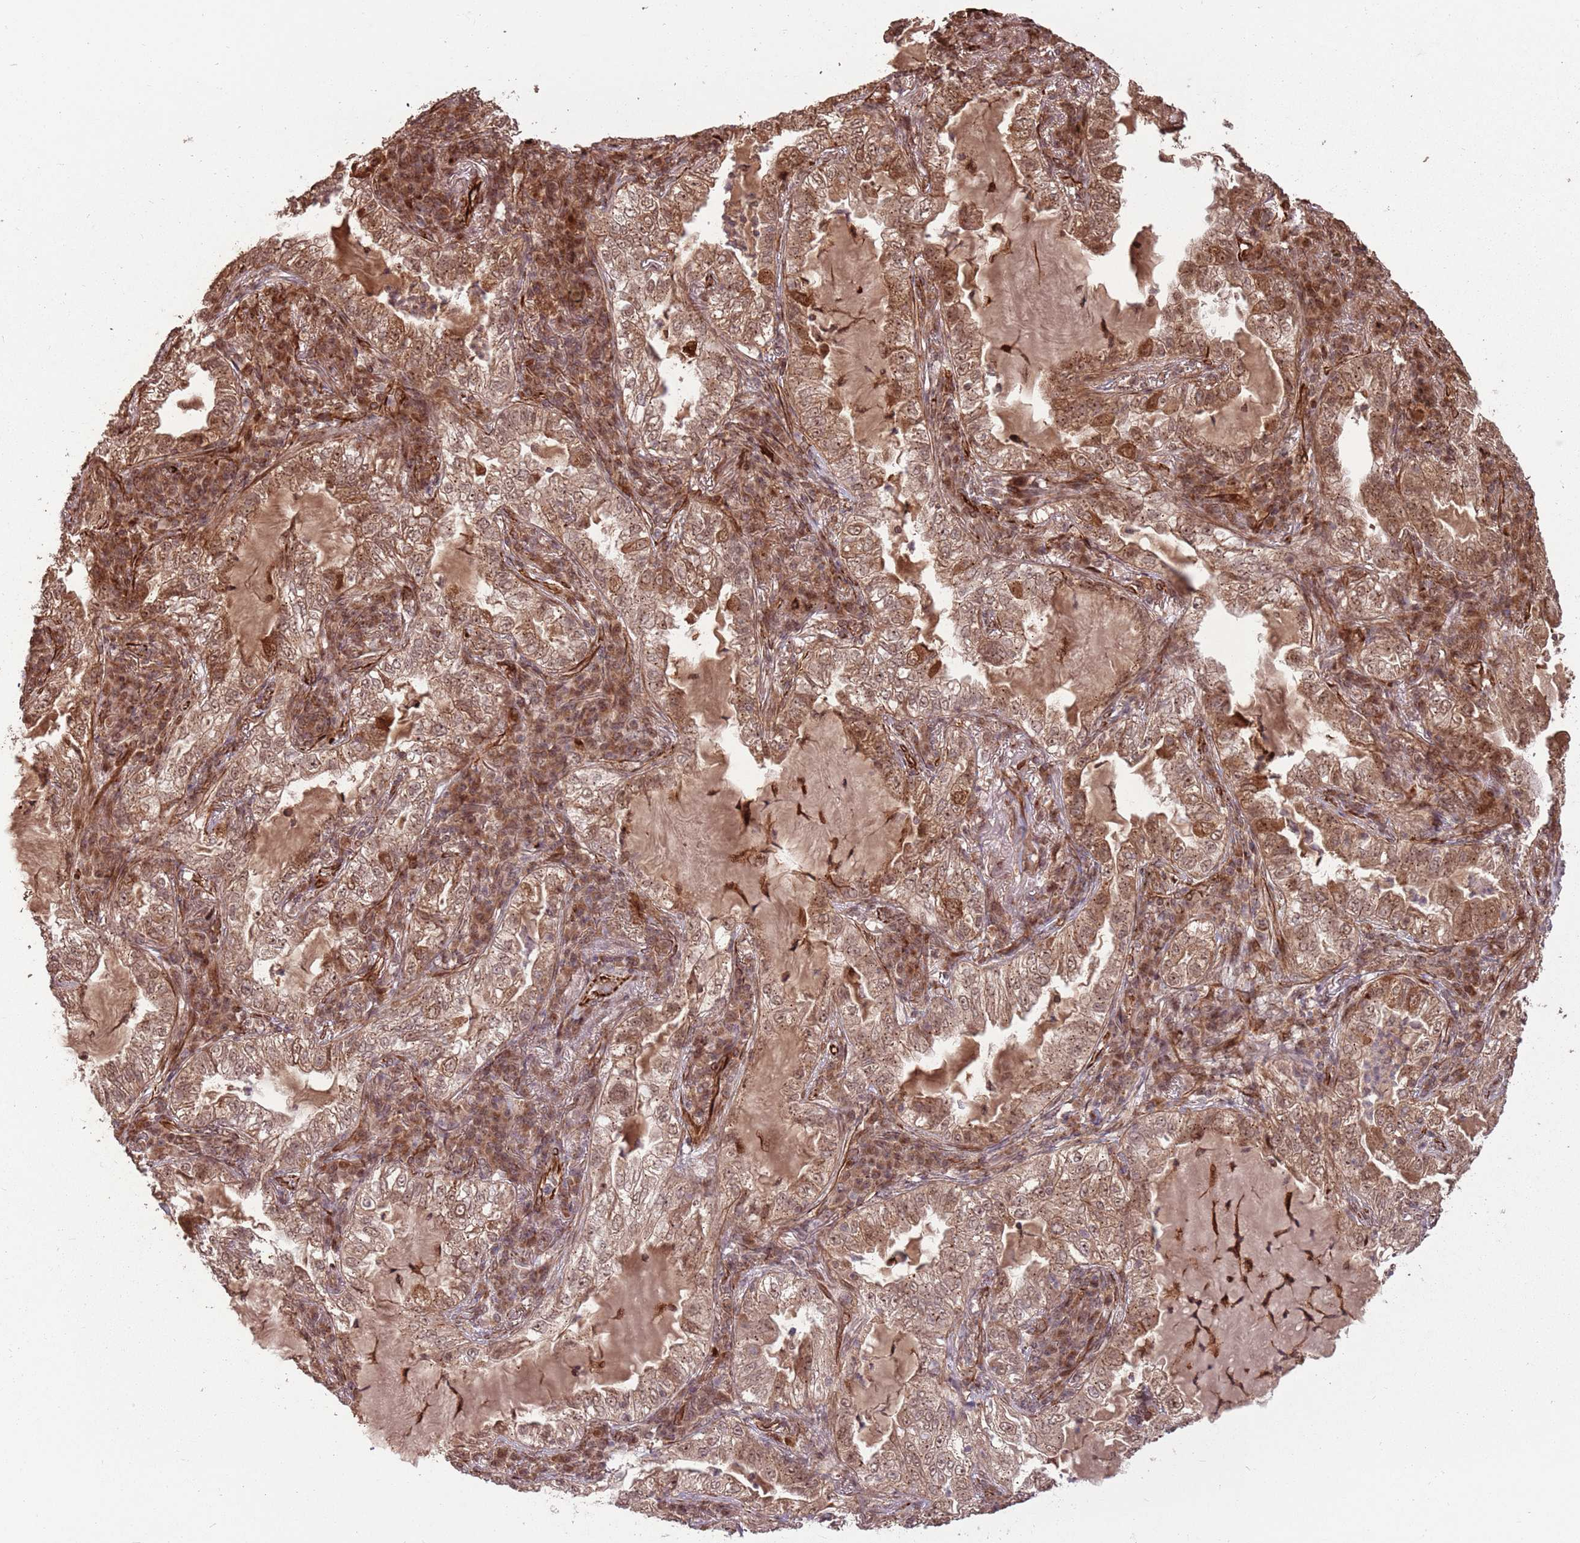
{"staining": {"intensity": "moderate", "quantity": ">75%", "location": "cytoplasmic/membranous,nuclear"}, "tissue": "lung cancer", "cell_type": "Tumor cells", "image_type": "cancer", "snomed": [{"axis": "morphology", "description": "Adenocarcinoma, NOS"}, {"axis": "topography", "description": "Lung"}], "caption": "This is an image of immunohistochemistry (IHC) staining of lung cancer (adenocarcinoma), which shows moderate positivity in the cytoplasmic/membranous and nuclear of tumor cells.", "gene": "ADAMTS3", "patient": {"sex": "female", "age": 73}}